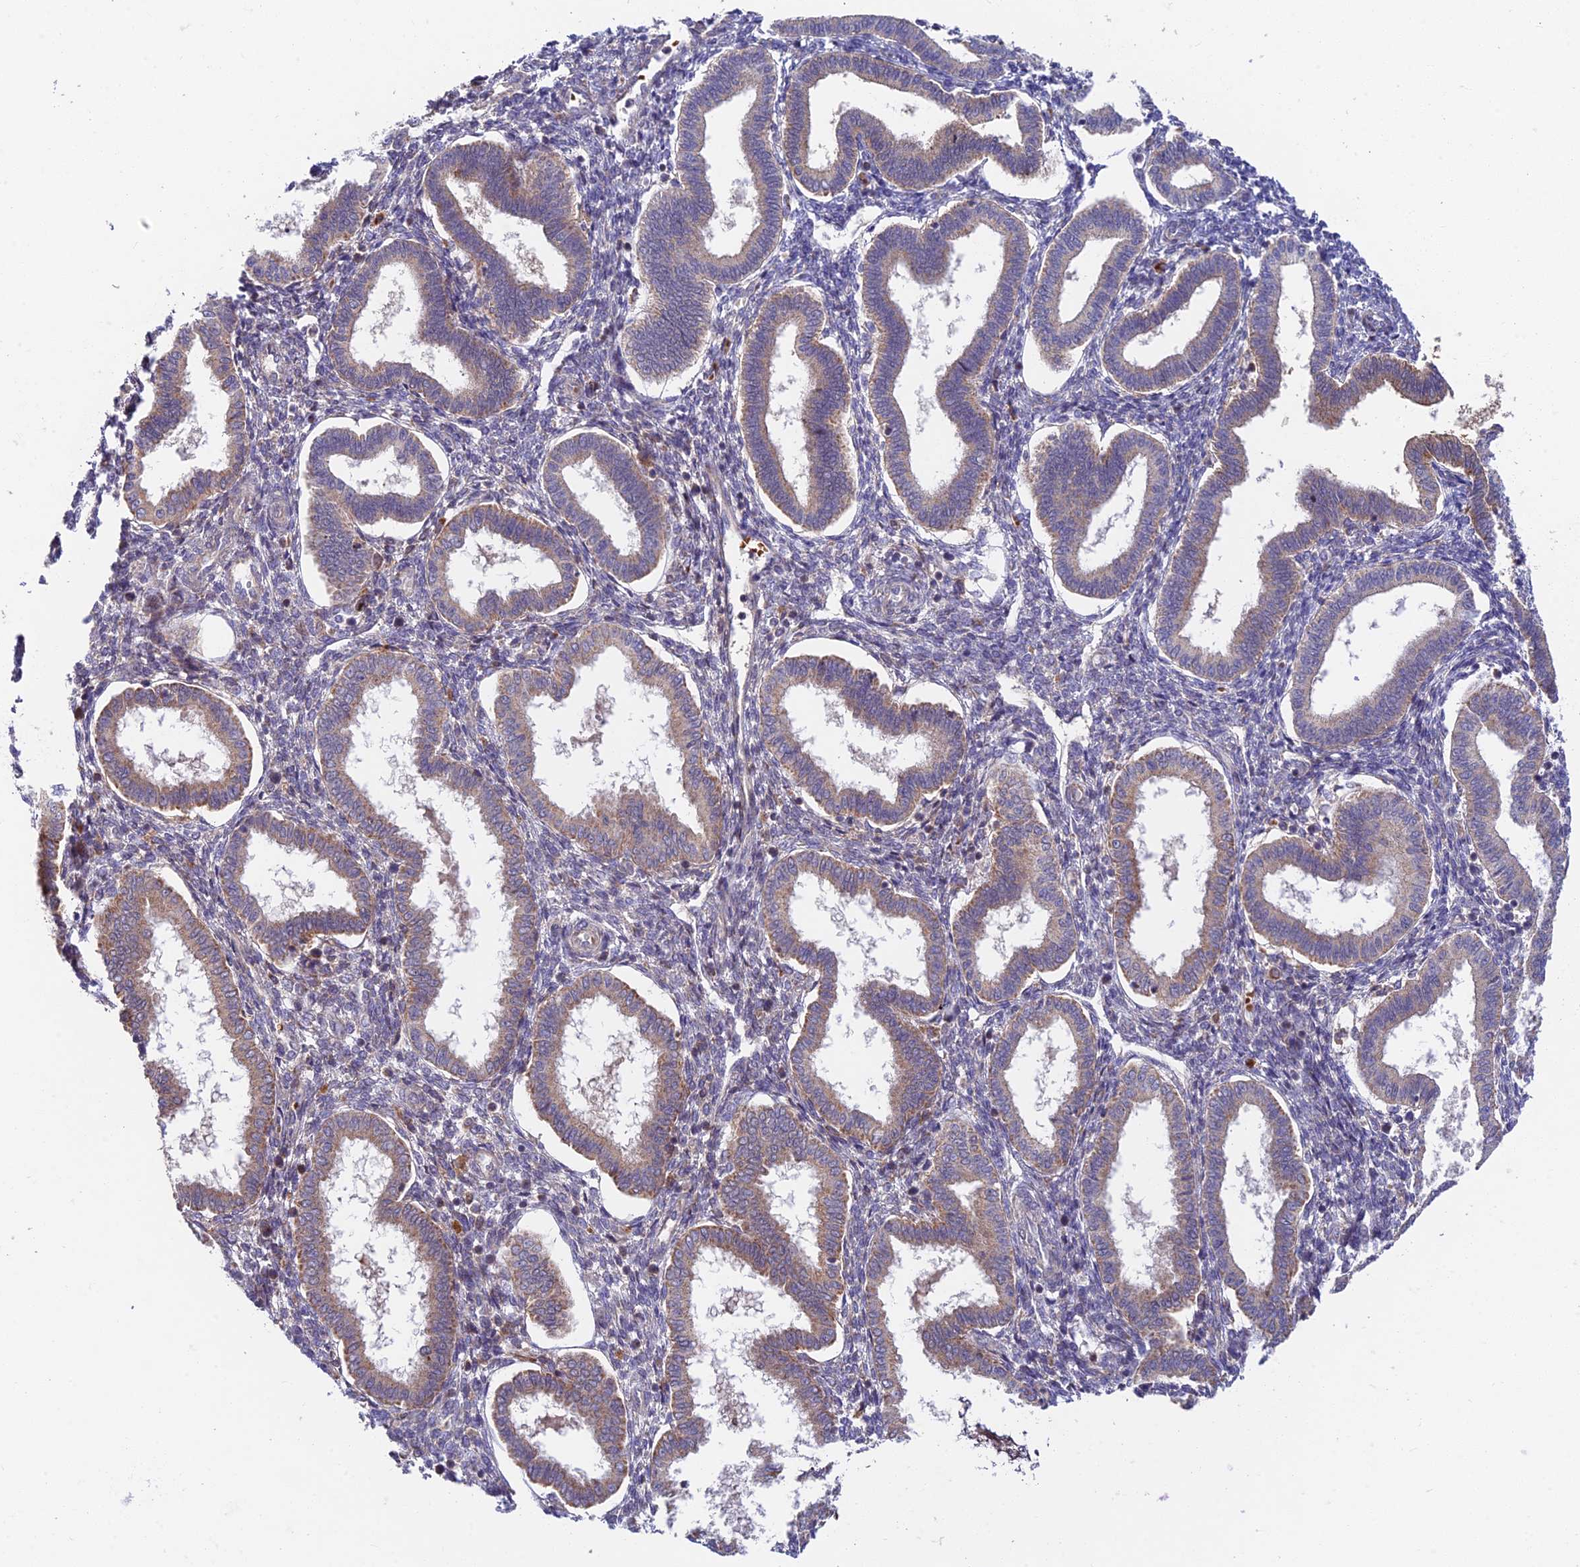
{"staining": {"intensity": "weak", "quantity": "25%-75%", "location": "cytoplasmic/membranous"}, "tissue": "endometrium", "cell_type": "Cells in endometrial stroma", "image_type": "normal", "snomed": [{"axis": "morphology", "description": "Normal tissue, NOS"}, {"axis": "topography", "description": "Endometrium"}], "caption": "A histopathology image of human endometrium stained for a protein exhibits weak cytoplasmic/membranous brown staining in cells in endometrial stroma. The staining was performed using DAB (3,3'-diaminobenzidine) to visualize the protein expression in brown, while the nuclei were stained in blue with hematoxylin (Magnification: 20x).", "gene": "FUOM", "patient": {"sex": "female", "age": 24}}